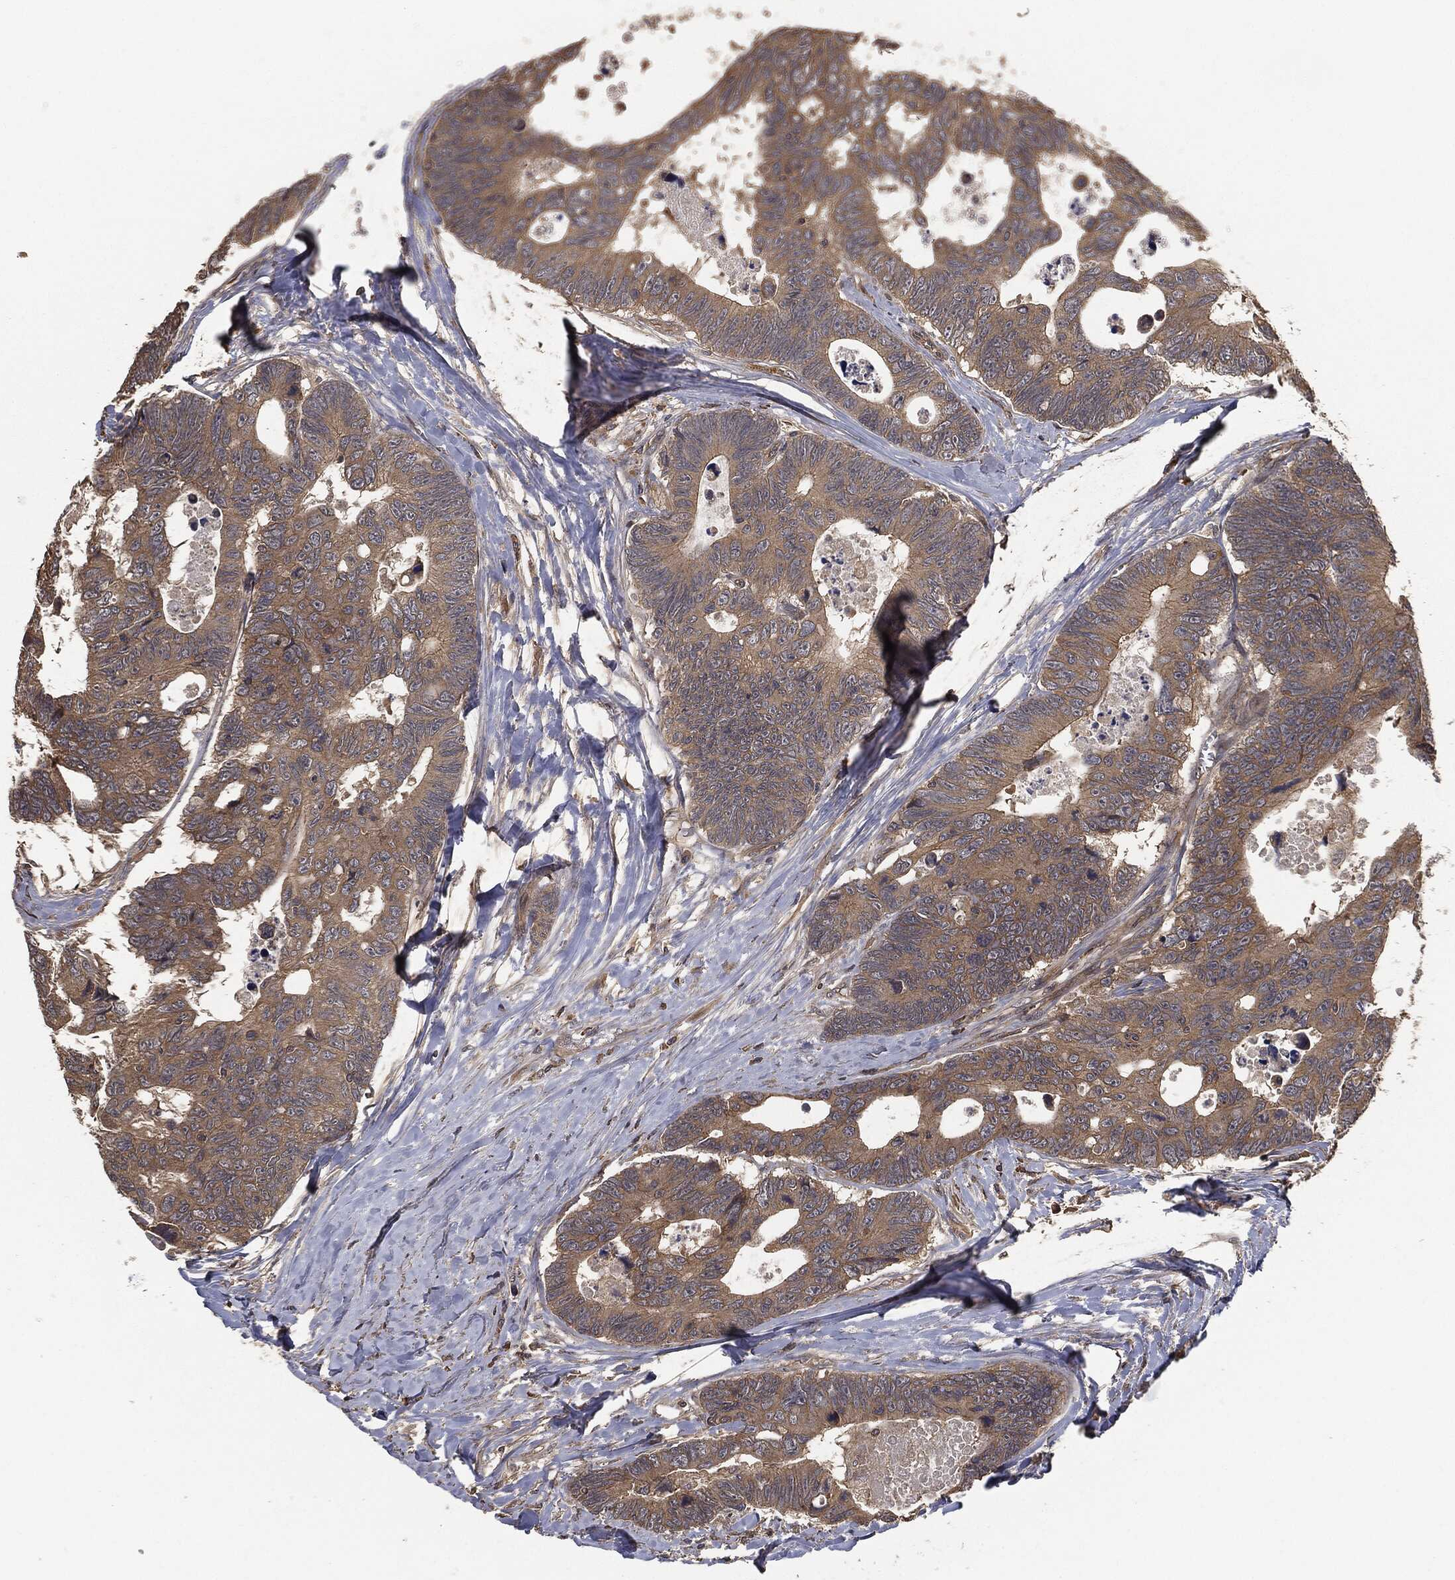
{"staining": {"intensity": "weak", "quantity": "25%-75%", "location": "cytoplasmic/membranous"}, "tissue": "colorectal cancer", "cell_type": "Tumor cells", "image_type": "cancer", "snomed": [{"axis": "morphology", "description": "Adenocarcinoma, NOS"}, {"axis": "topography", "description": "Colon"}], "caption": "Protein staining of colorectal cancer tissue shows weak cytoplasmic/membranous staining in approximately 25%-75% of tumor cells.", "gene": "ERBIN", "patient": {"sex": "female", "age": 77}}